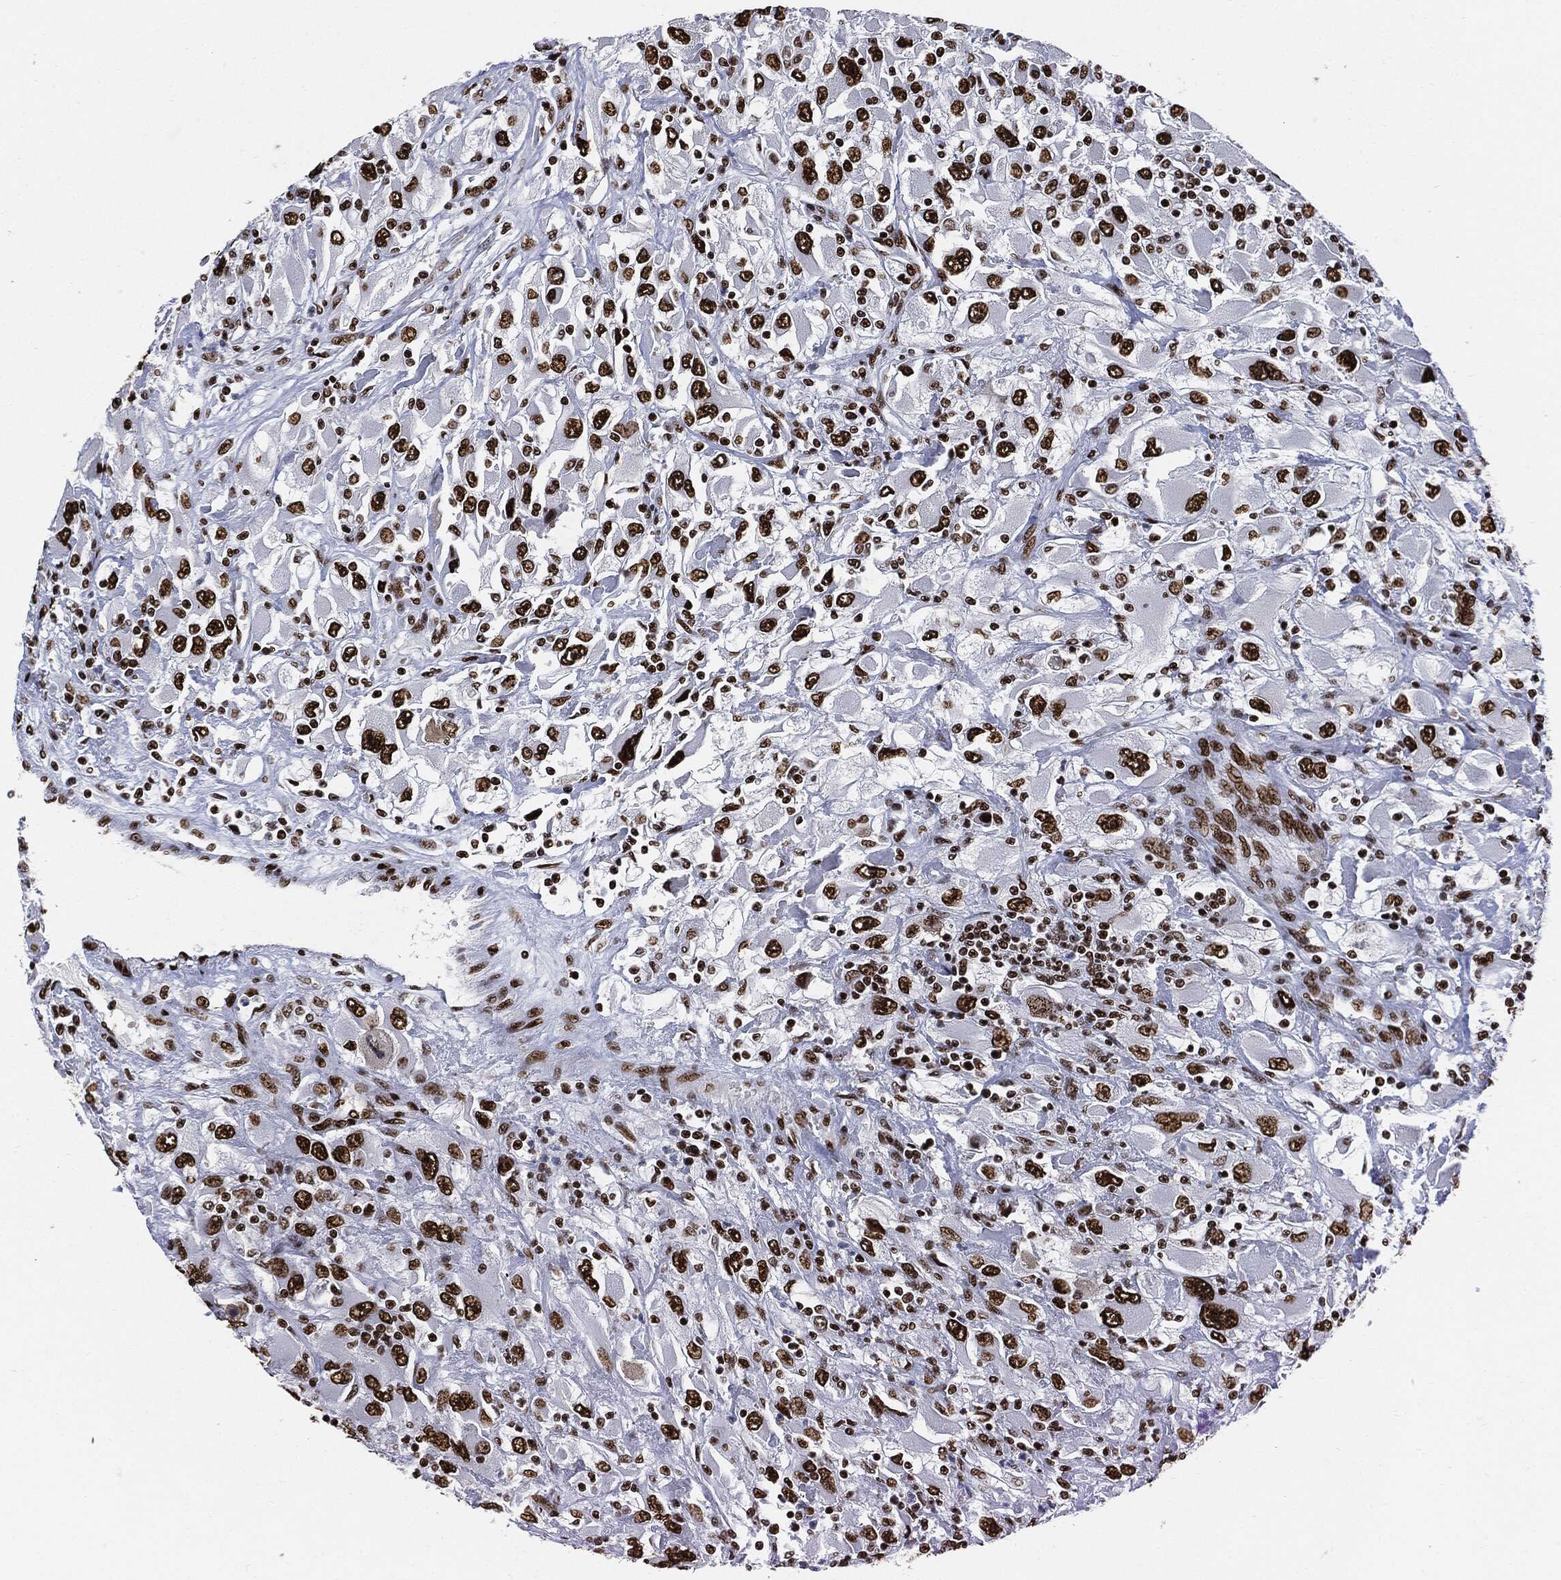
{"staining": {"intensity": "strong", "quantity": ">75%", "location": "nuclear"}, "tissue": "renal cancer", "cell_type": "Tumor cells", "image_type": "cancer", "snomed": [{"axis": "morphology", "description": "Adenocarcinoma, NOS"}, {"axis": "topography", "description": "Kidney"}], "caption": "About >75% of tumor cells in human renal adenocarcinoma show strong nuclear protein expression as visualized by brown immunohistochemical staining.", "gene": "RECQL", "patient": {"sex": "female", "age": 52}}